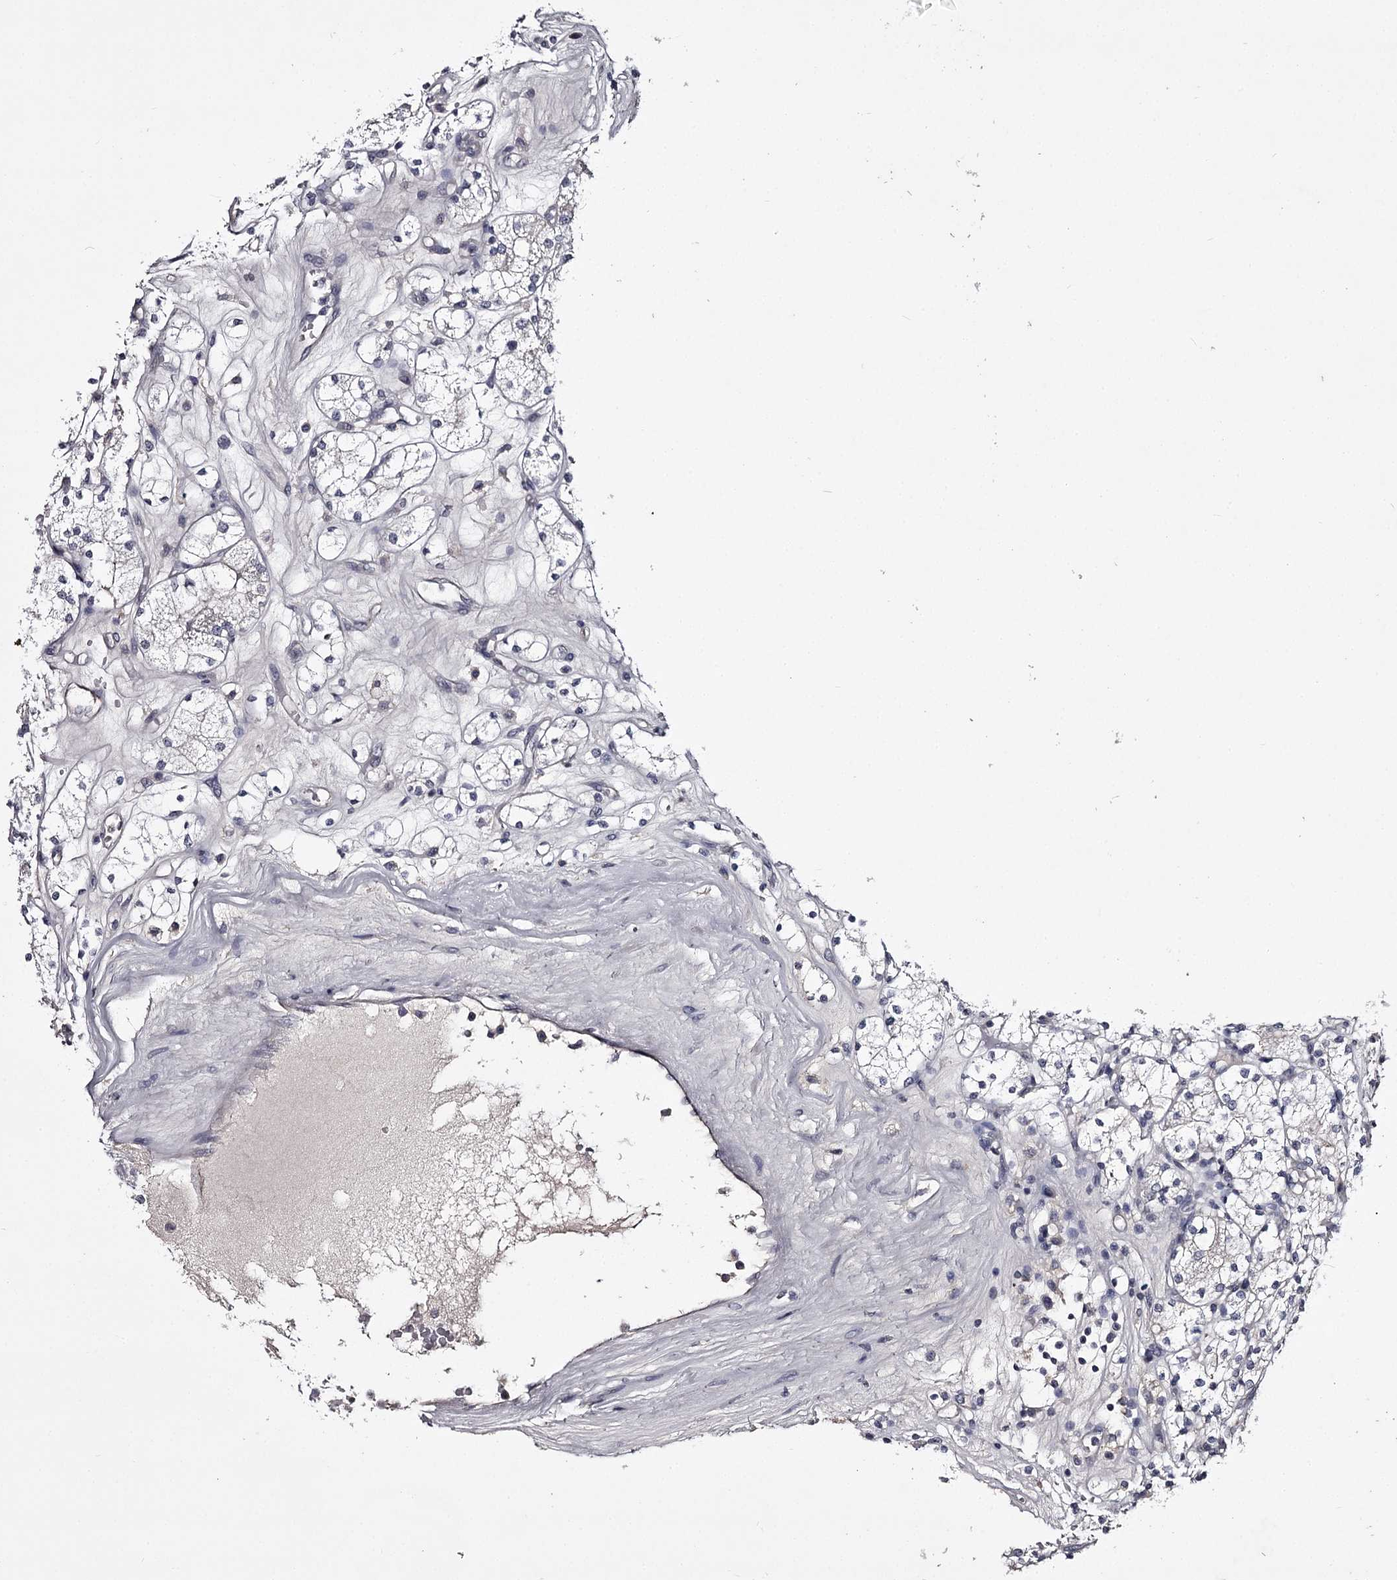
{"staining": {"intensity": "negative", "quantity": "none", "location": "none"}, "tissue": "renal cancer", "cell_type": "Tumor cells", "image_type": "cancer", "snomed": [{"axis": "morphology", "description": "Adenocarcinoma, NOS"}, {"axis": "topography", "description": "Kidney"}], "caption": "The immunohistochemistry image has no significant staining in tumor cells of renal cancer tissue. (Brightfield microscopy of DAB immunohistochemistry (IHC) at high magnification).", "gene": "PRM2", "patient": {"sex": "male", "age": 77}}